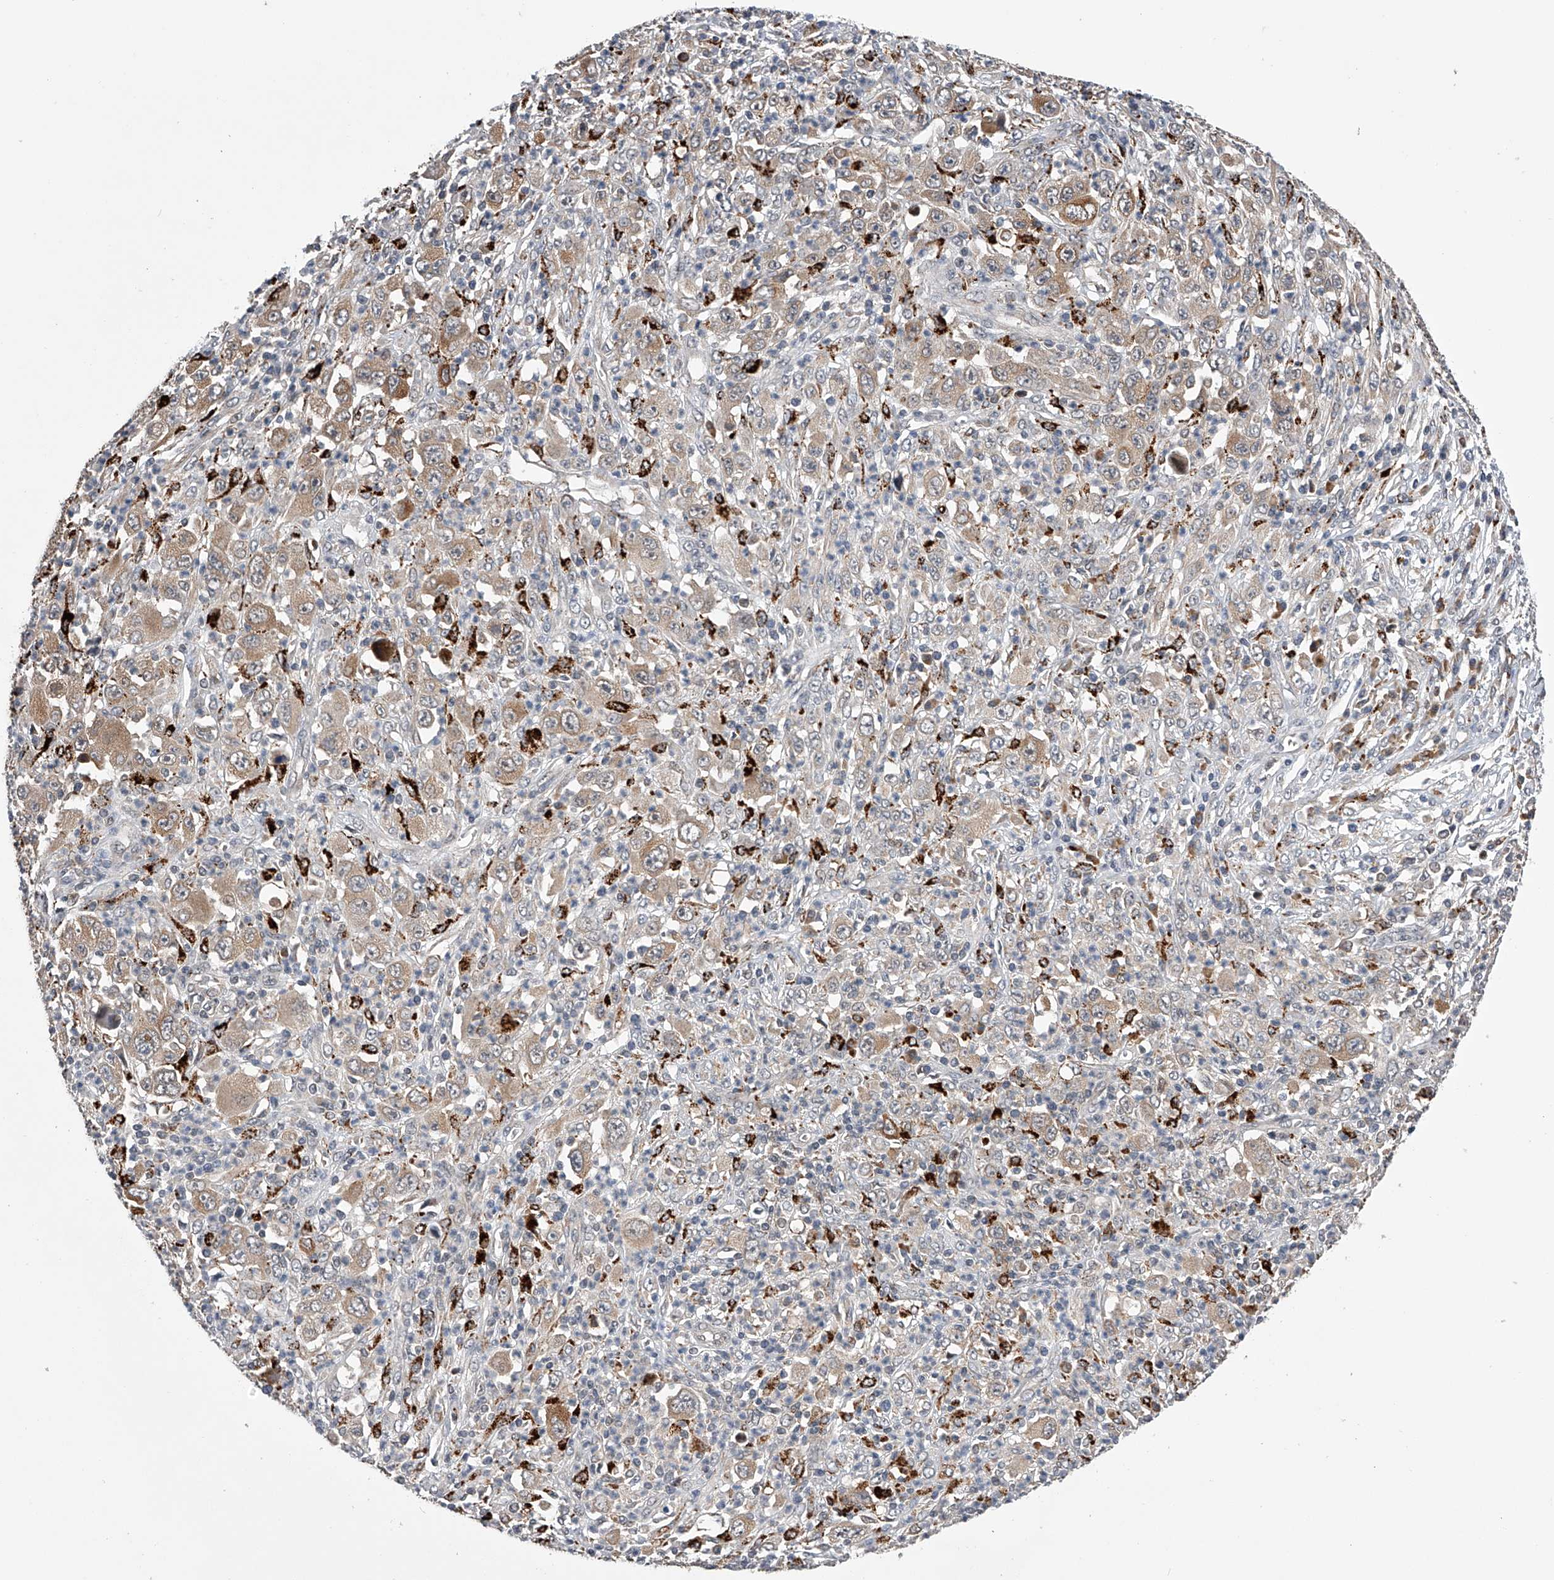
{"staining": {"intensity": "weak", "quantity": "25%-75%", "location": "cytoplasmic/membranous"}, "tissue": "melanoma", "cell_type": "Tumor cells", "image_type": "cancer", "snomed": [{"axis": "morphology", "description": "Malignant melanoma, Metastatic site"}, {"axis": "topography", "description": "Skin"}], "caption": "Tumor cells reveal low levels of weak cytoplasmic/membranous staining in about 25%-75% of cells in malignant melanoma (metastatic site).", "gene": "SPOCK1", "patient": {"sex": "female", "age": 56}}